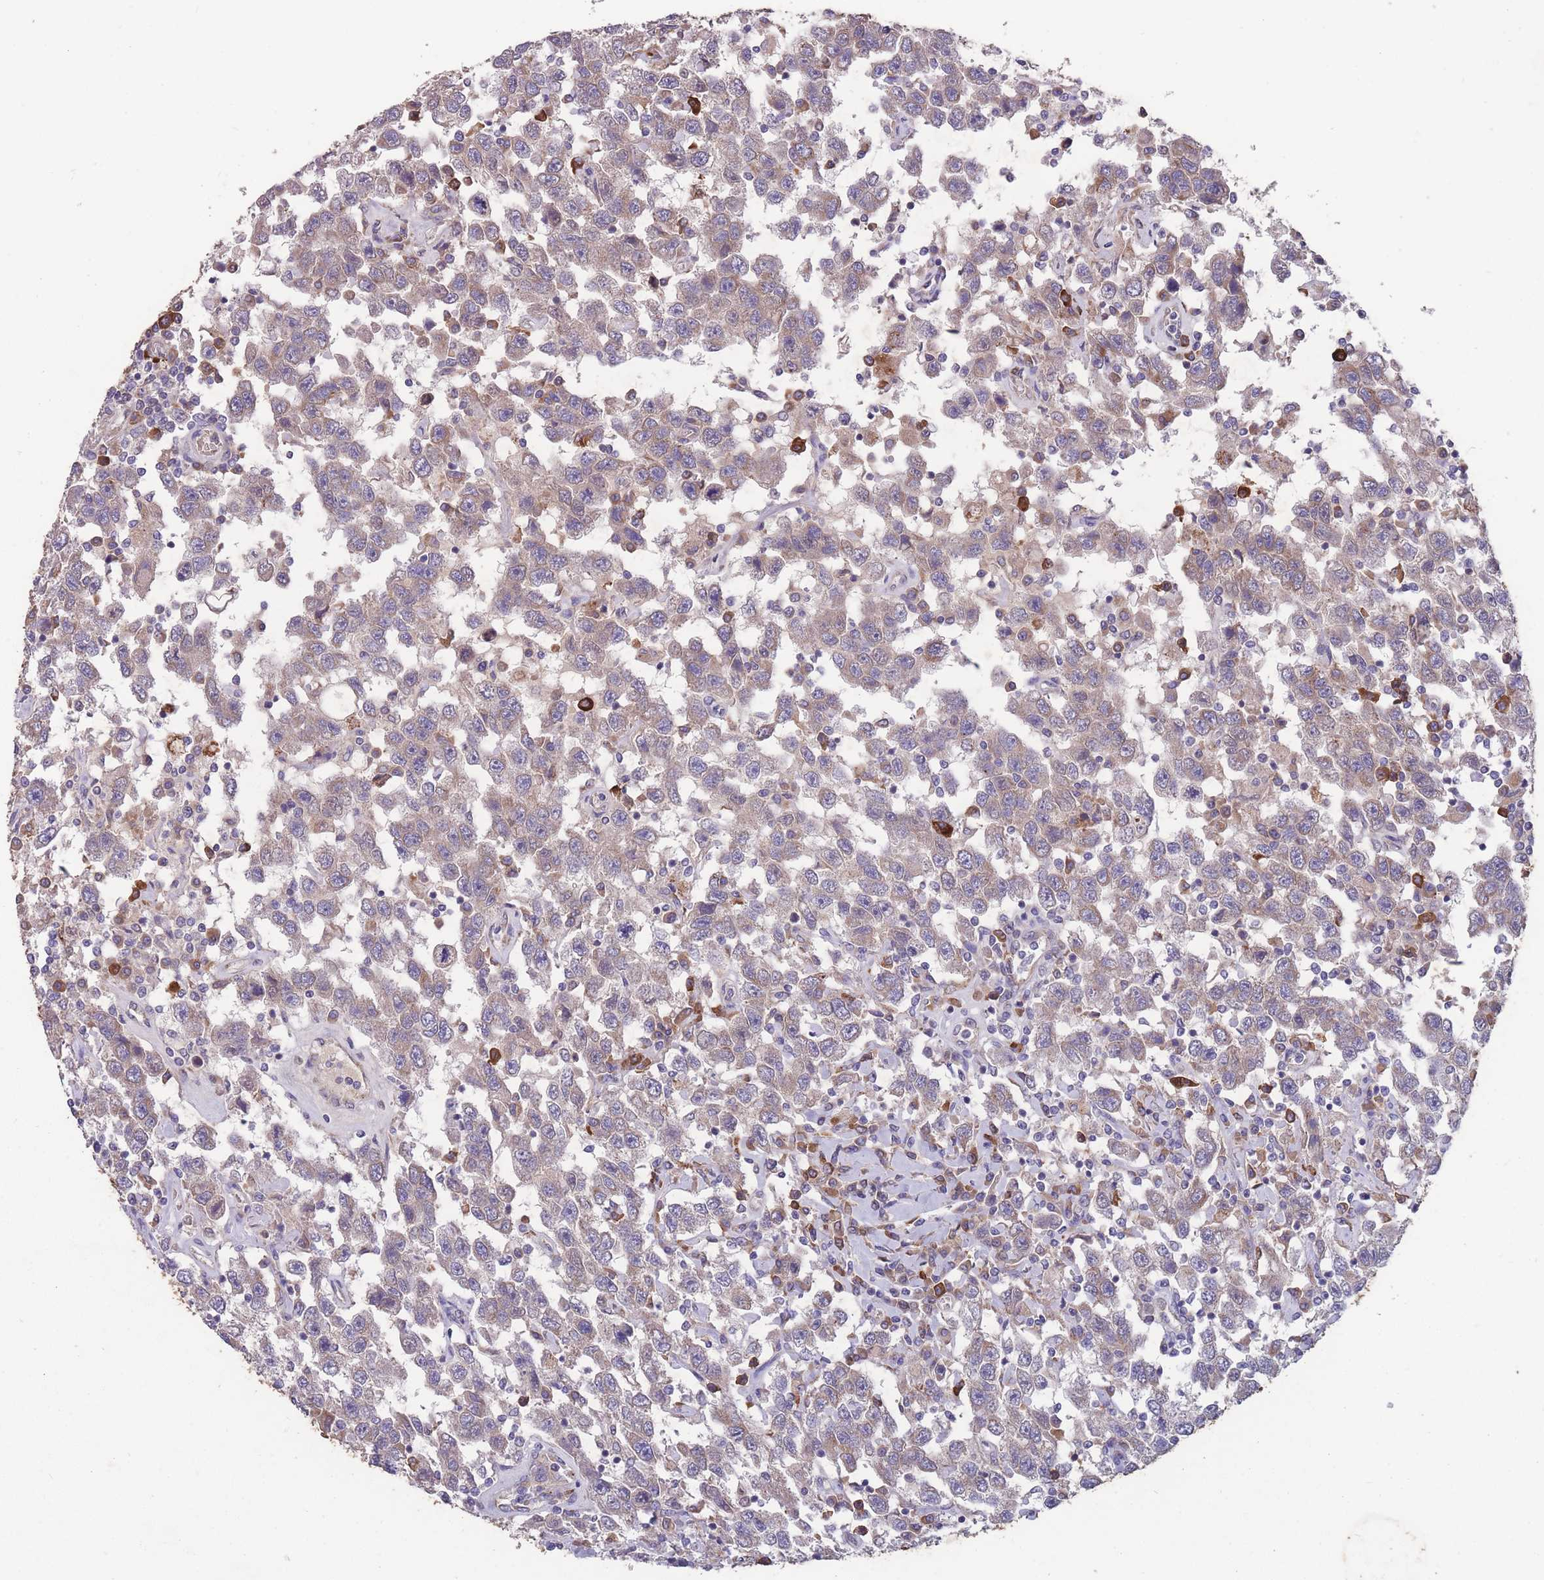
{"staining": {"intensity": "weak", "quantity": "25%-75%", "location": "cytoplasmic/membranous"}, "tissue": "testis cancer", "cell_type": "Tumor cells", "image_type": "cancer", "snomed": [{"axis": "morphology", "description": "Seminoma, NOS"}, {"axis": "topography", "description": "Testis"}], "caption": "Protein positivity by immunohistochemistry (IHC) shows weak cytoplasmic/membranous positivity in approximately 25%-75% of tumor cells in testis seminoma. The staining was performed using DAB to visualize the protein expression in brown, while the nuclei were stained in blue with hematoxylin (Magnification: 20x).", "gene": "STIM2", "patient": {"sex": "male", "age": 41}}